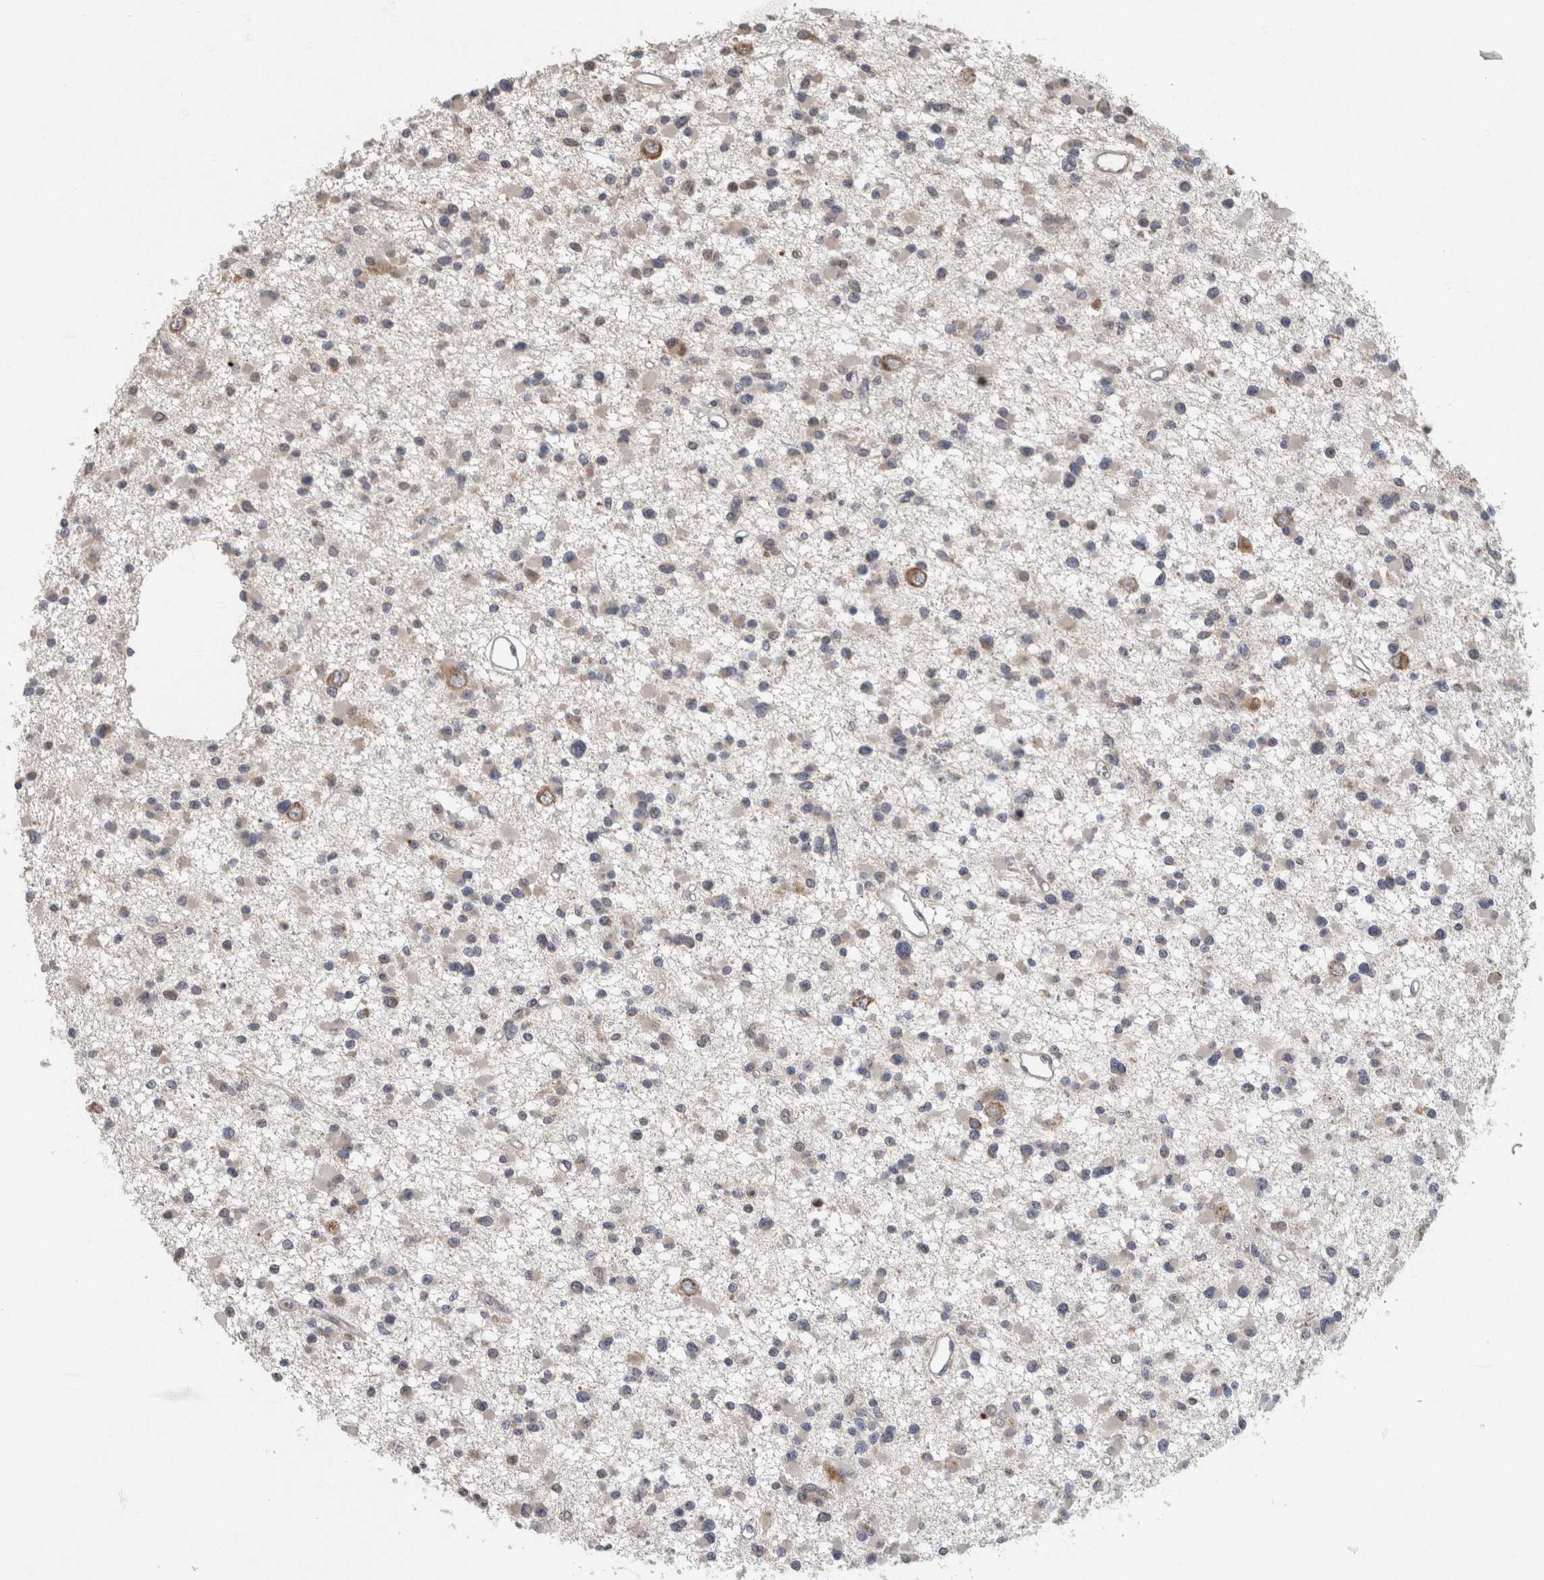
{"staining": {"intensity": "moderate", "quantity": "<25%", "location": "cytoplasmic/membranous"}, "tissue": "glioma", "cell_type": "Tumor cells", "image_type": "cancer", "snomed": [{"axis": "morphology", "description": "Glioma, malignant, Low grade"}, {"axis": "topography", "description": "Brain"}], "caption": "Immunohistochemical staining of low-grade glioma (malignant) shows low levels of moderate cytoplasmic/membranous protein positivity in approximately <25% of tumor cells.", "gene": "ADGRL3", "patient": {"sex": "female", "age": 22}}